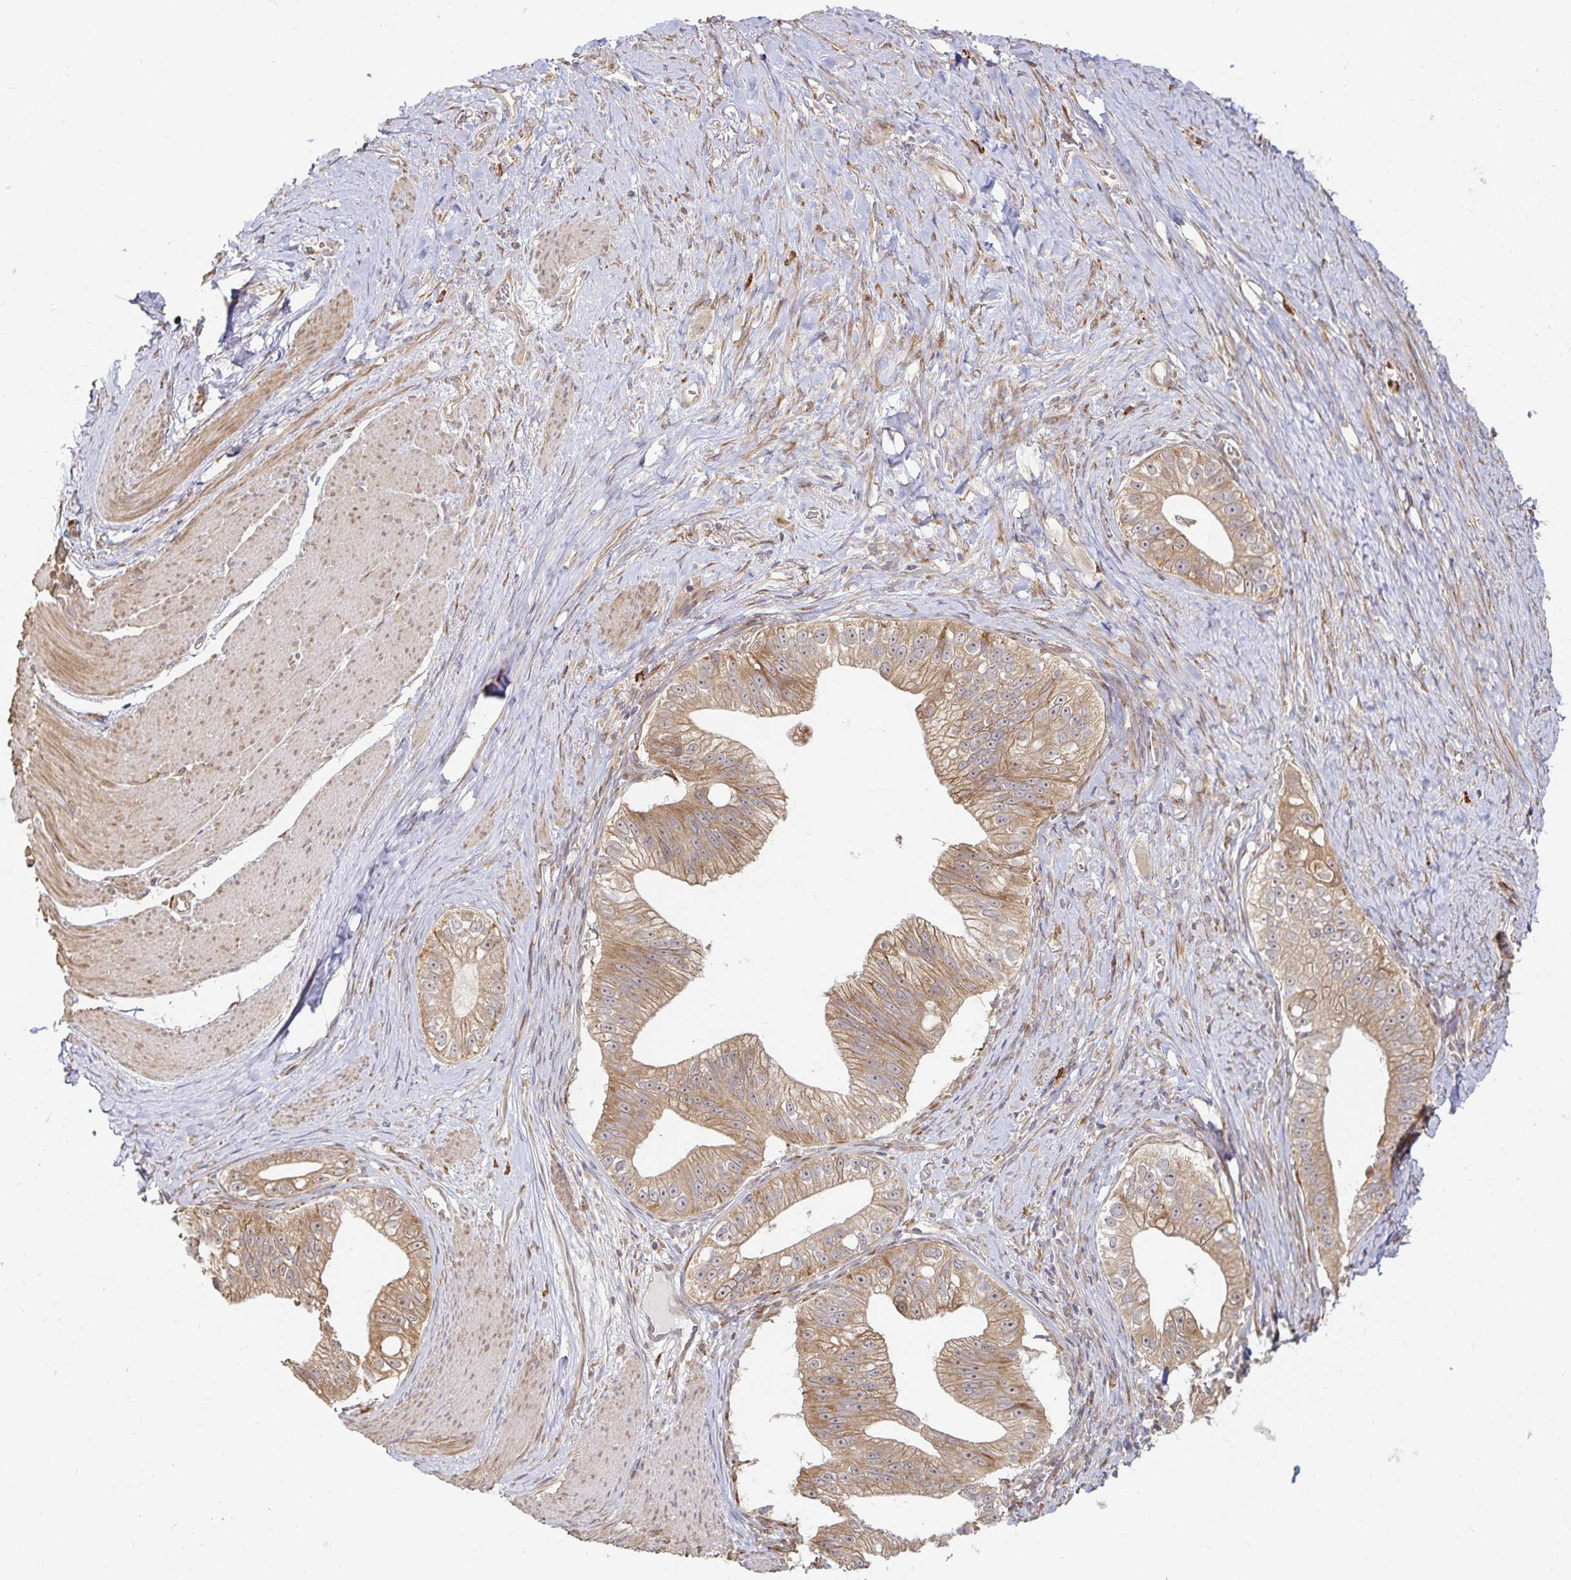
{"staining": {"intensity": "moderate", "quantity": ">75%", "location": "cytoplasmic/membranous"}, "tissue": "pancreatic cancer", "cell_type": "Tumor cells", "image_type": "cancer", "snomed": [{"axis": "morphology", "description": "Adenocarcinoma, NOS"}, {"axis": "topography", "description": "Pancreas"}], "caption": "Pancreatic cancer stained with DAB immunohistochemistry demonstrates medium levels of moderate cytoplasmic/membranous positivity in approximately >75% of tumor cells.", "gene": "CAST", "patient": {"sex": "male", "age": 70}}